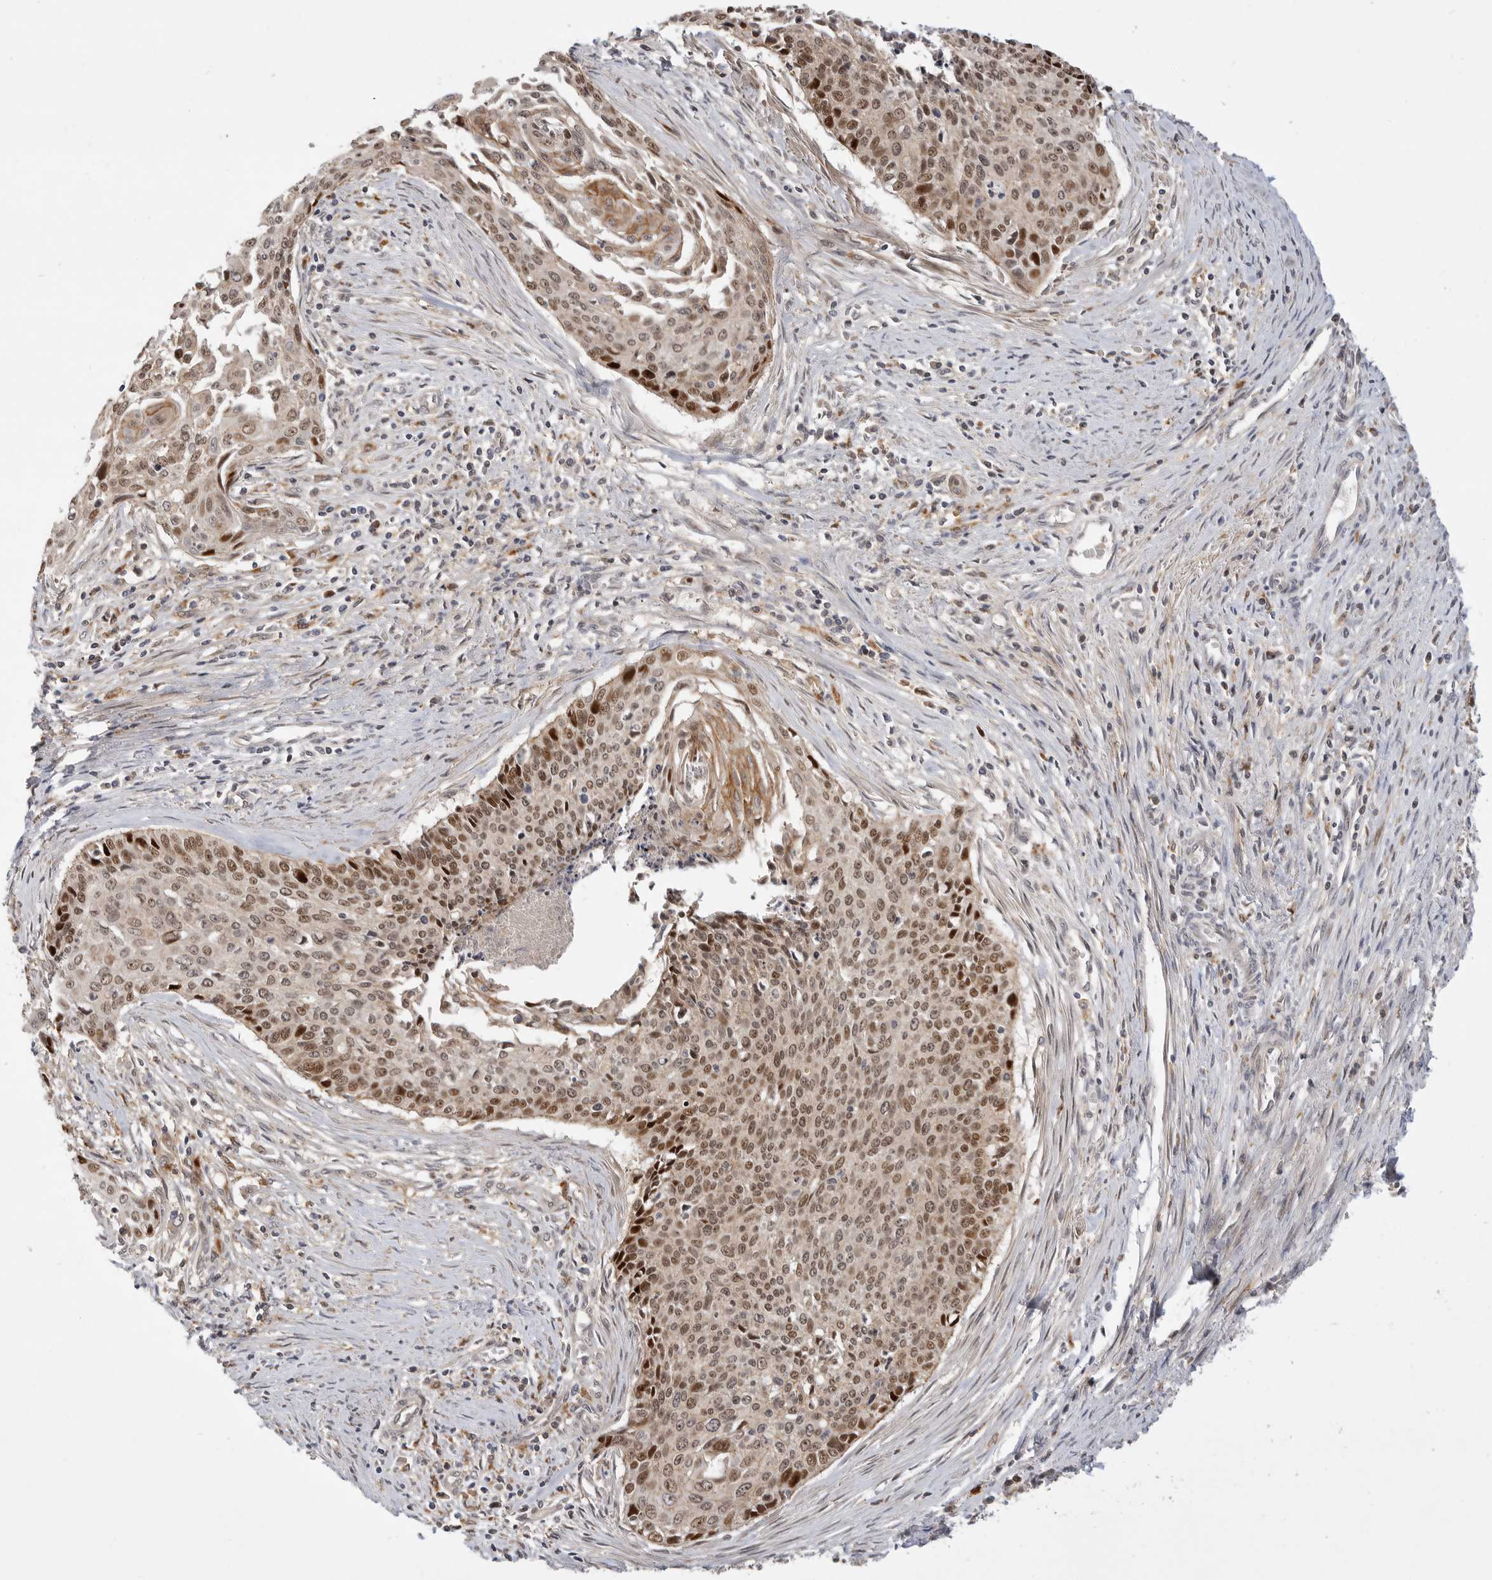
{"staining": {"intensity": "strong", "quantity": "25%-75%", "location": "nuclear"}, "tissue": "cervical cancer", "cell_type": "Tumor cells", "image_type": "cancer", "snomed": [{"axis": "morphology", "description": "Squamous cell carcinoma, NOS"}, {"axis": "topography", "description": "Cervix"}], "caption": "High-power microscopy captured an IHC image of cervical squamous cell carcinoma, revealing strong nuclear expression in about 25%-75% of tumor cells.", "gene": "CSNK1G3", "patient": {"sex": "female", "age": 55}}